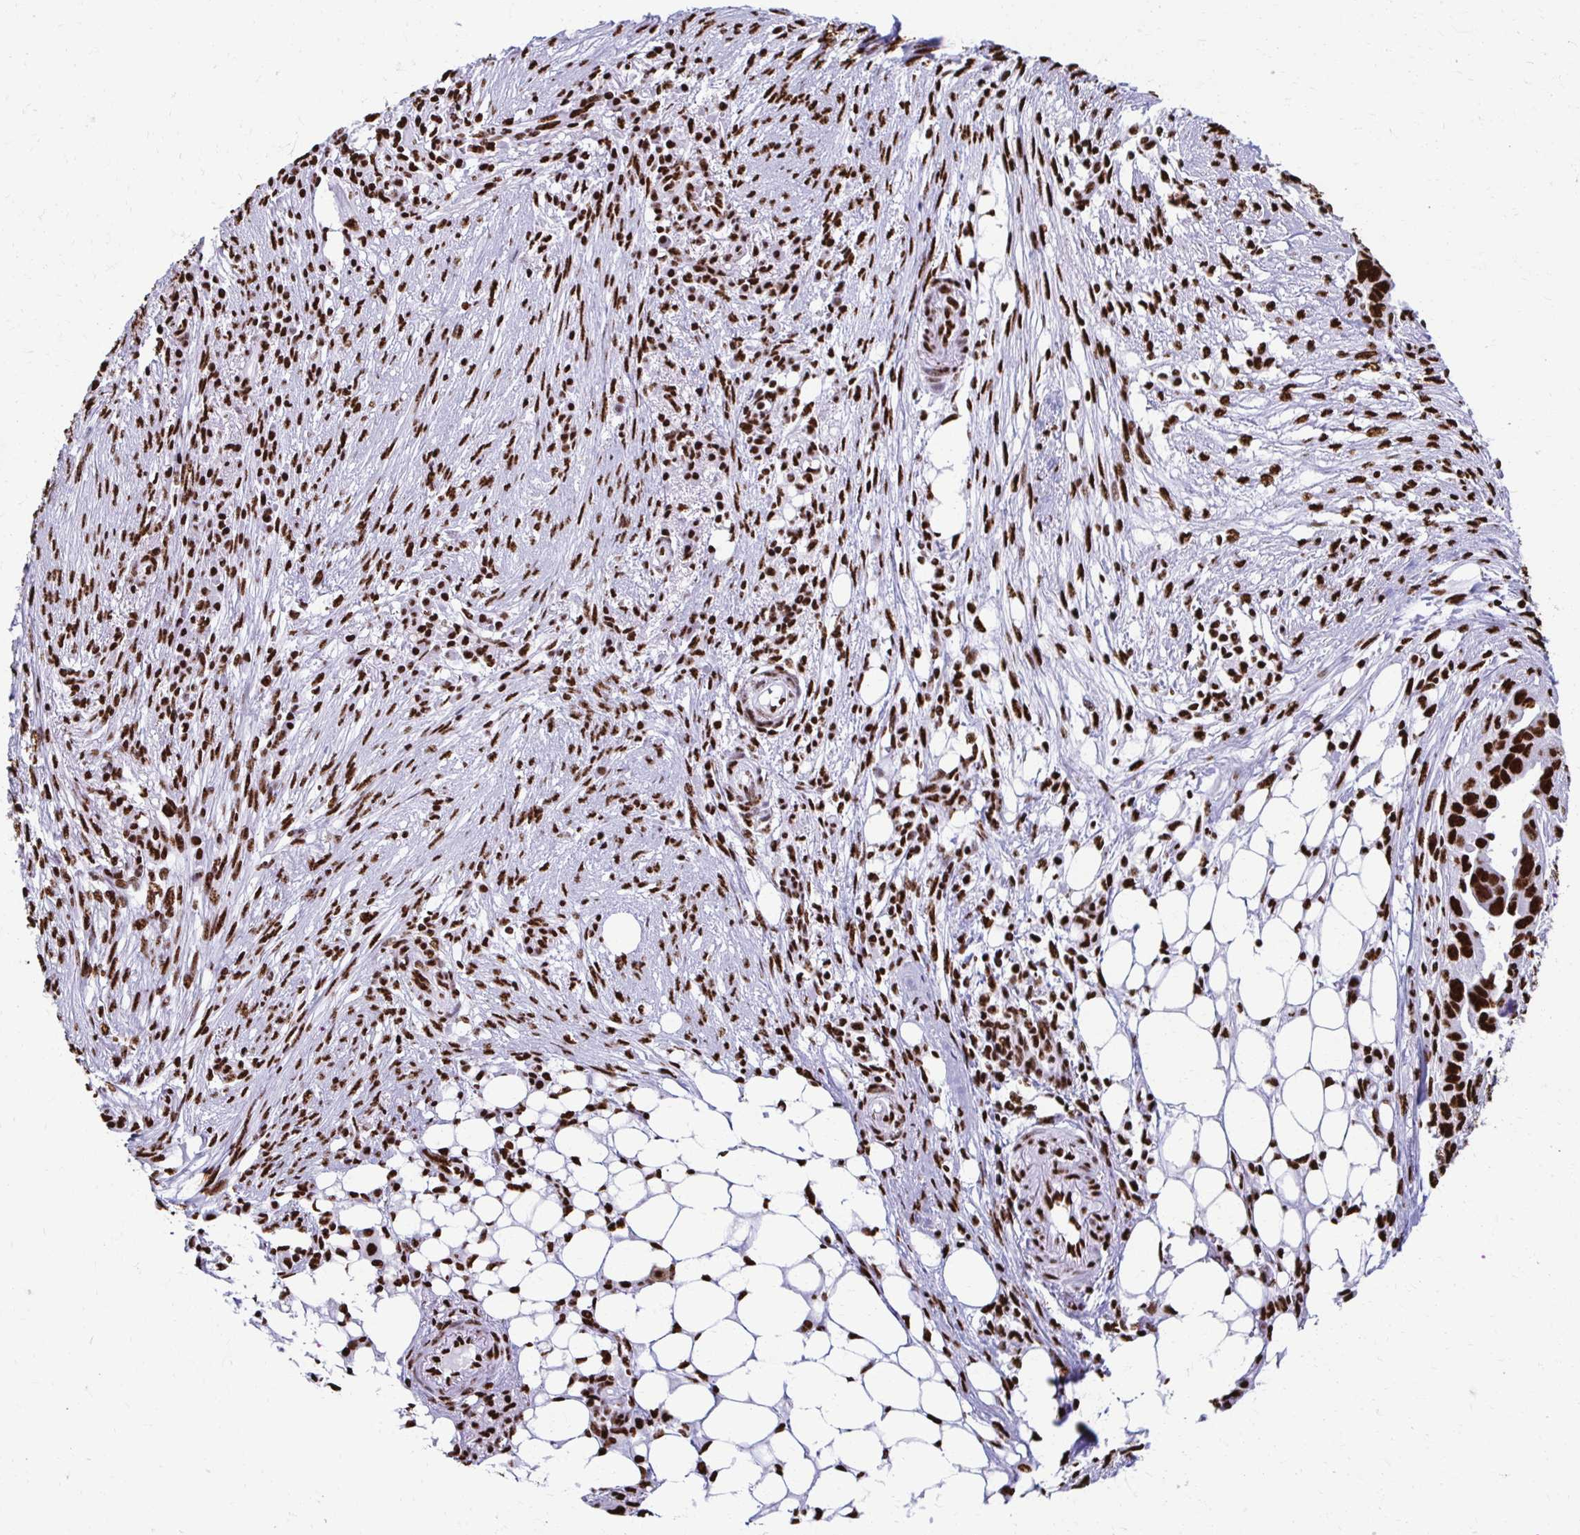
{"staining": {"intensity": "strong", "quantity": ">75%", "location": "nuclear"}, "tissue": "ovarian cancer", "cell_type": "Tumor cells", "image_type": "cancer", "snomed": [{"axis": "morphology", "description": "Carcinoma, endometroid"}, {"axis": "morphology", "description": "Cystadenocarcinoma, serous, NOS"}, {"axis": "topography", "description": "Ovary"}], "caption": "Strong nuclear protein expression is identified in about >75% of tumor cells in endometroid carcinoma (ovarian).", "gene": "NONO", "patient": {"sex": "female", "age": 45}}